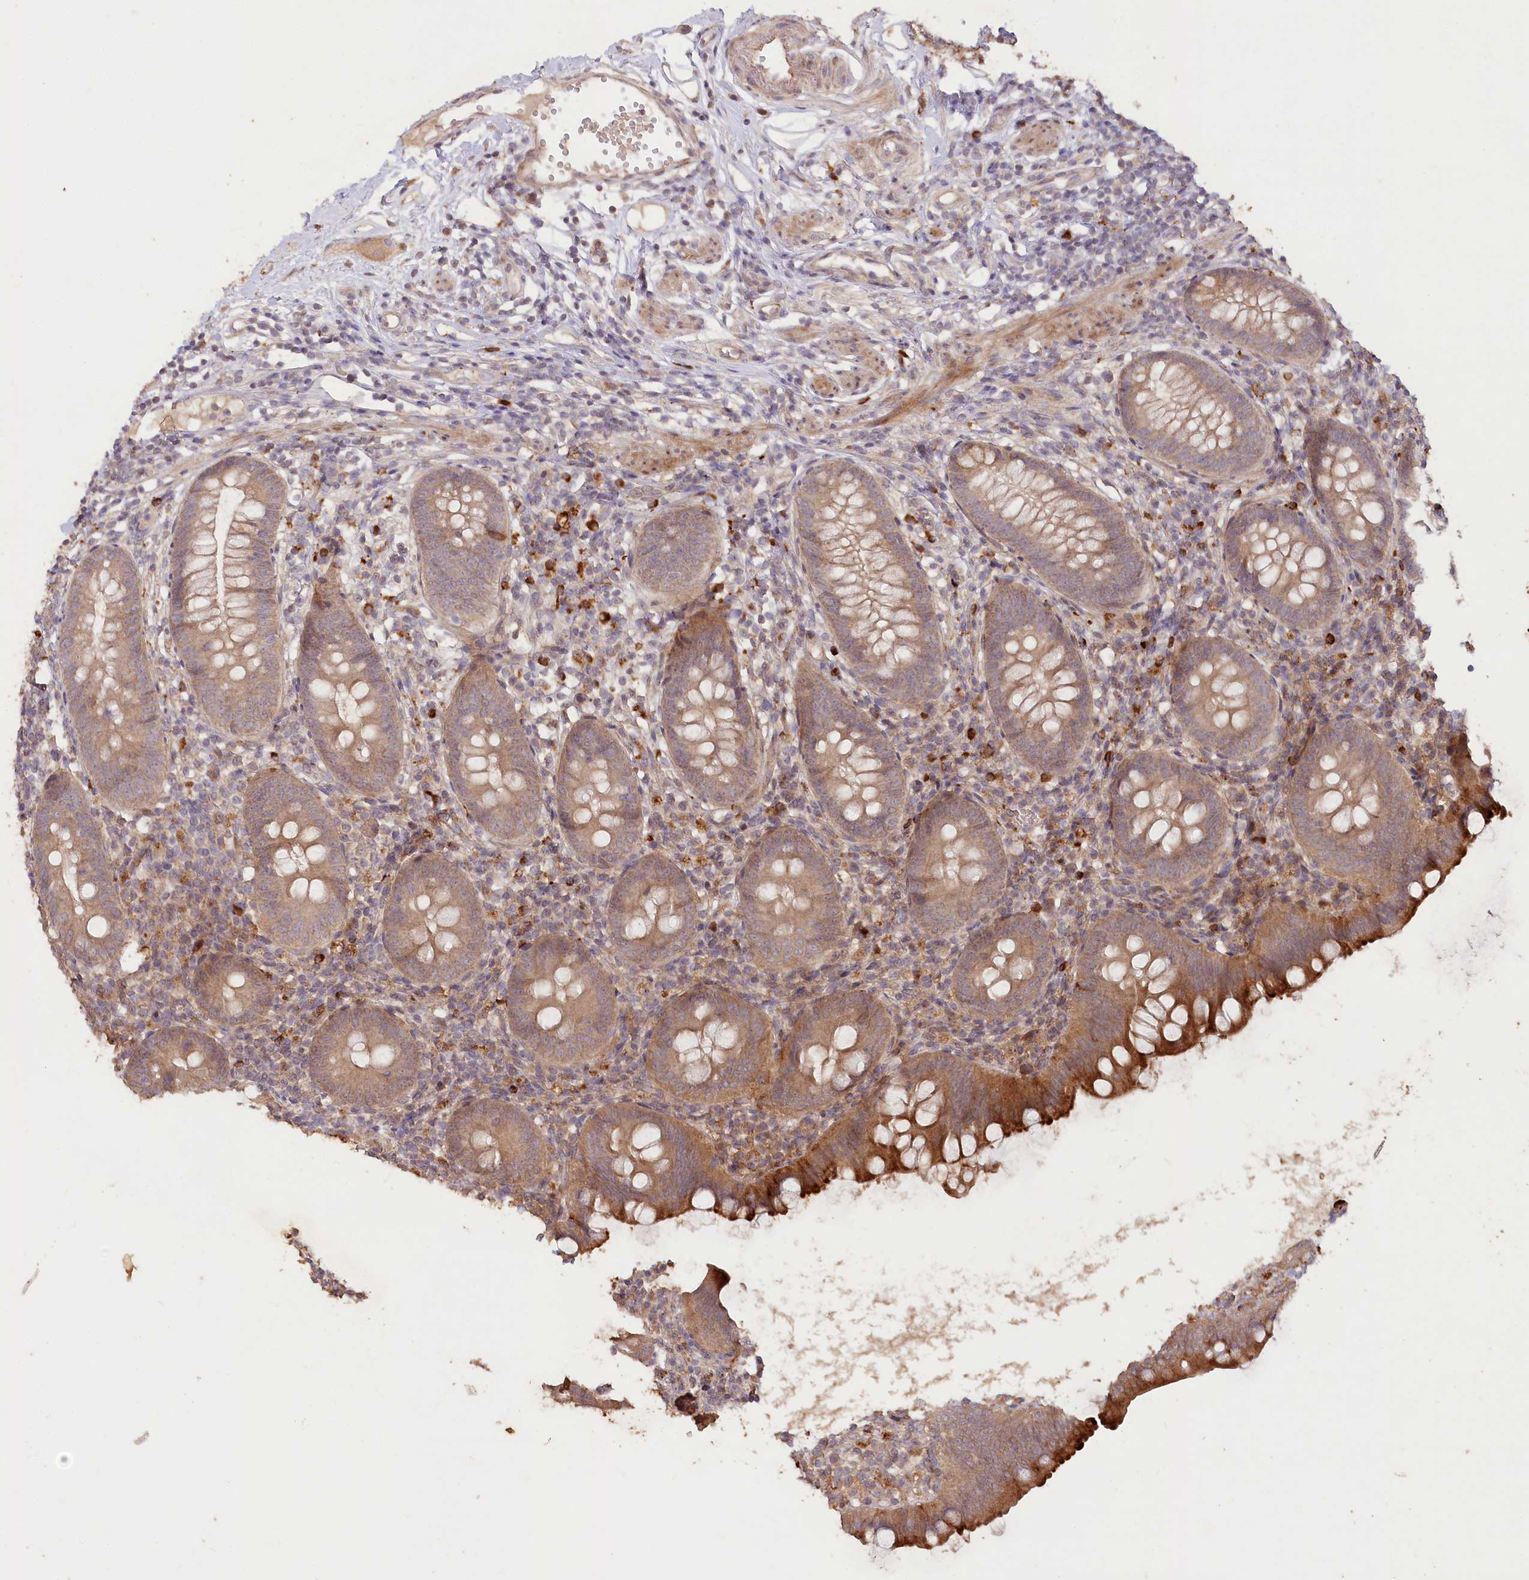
{"staining": {"intensity": "moderate", "quantity": ">75%", "location": "cytoplasmic/membranous"}, "tissue": "appendix", "cell_type": "Glandular cells", "image_type": "normal", "snomed": [{"axis": "morphology", "description": "Normal tissue, NOS"}, {"axis": "topography", "description": "Appendix"}], "caption": "Glandular cells exhibit moderate cytoplasmic/membranous positivity in about >75% of cells in normal appendix.", "gene": "IRAK1BP1", "patient": {"sex": "female", "age": 62}}